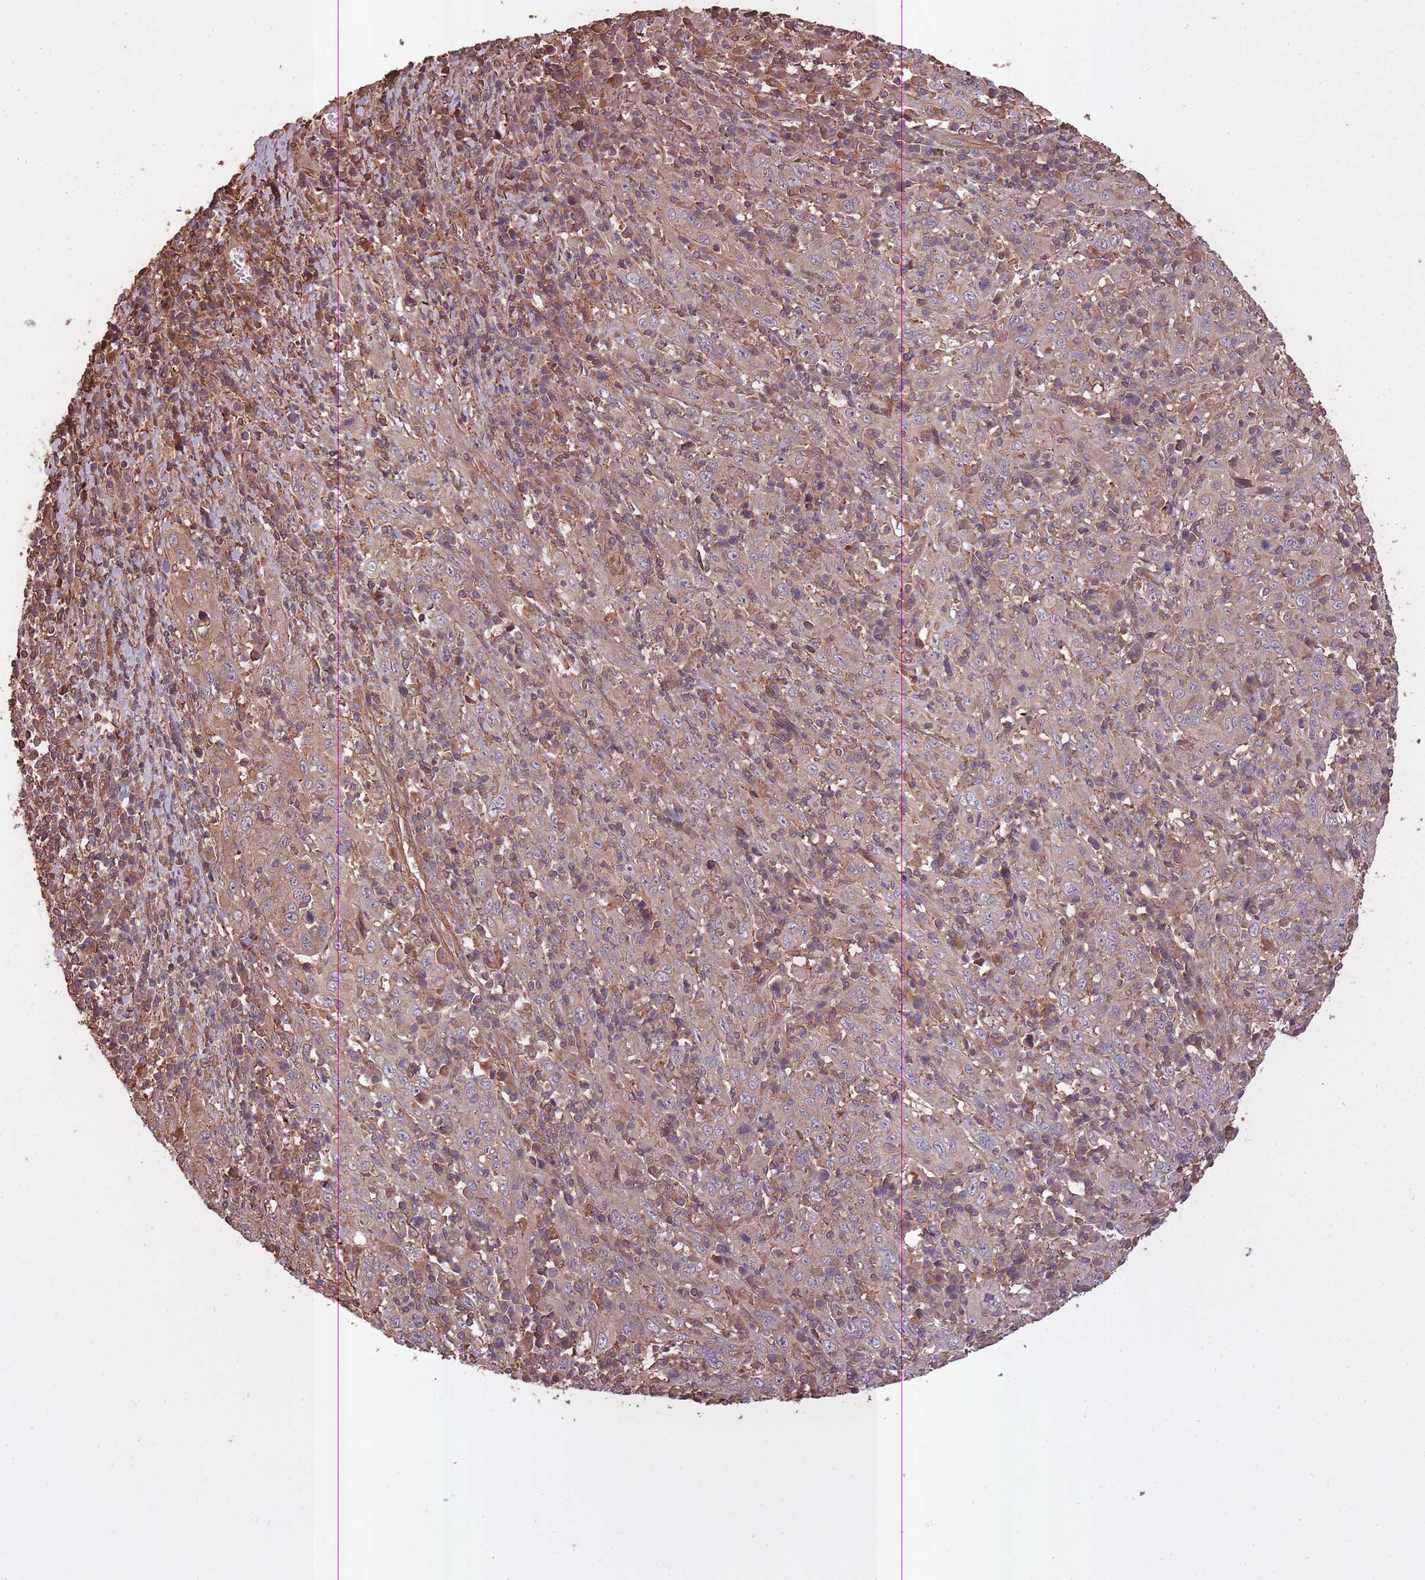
{"staining": {"intensity": "weak", "quantity": ">75%", "location": "cytoplasmic/membranous"}, "tissue": "cervical cancer", "cell_type": "Tumor cells", "image_type": "cancer", "snomed": [{"axis": "morphology", "description": "Squamous cell carcinoma, NOS"}, {"axis": "topography", "description": "Cervix"}], "caption": "Cervical cancer stained for a protein exhibits weak cytoplasmic/membranous positivity in tumor cells.", "gene": "ARMH3", "patient": {"sex": "female", "age": 46}}